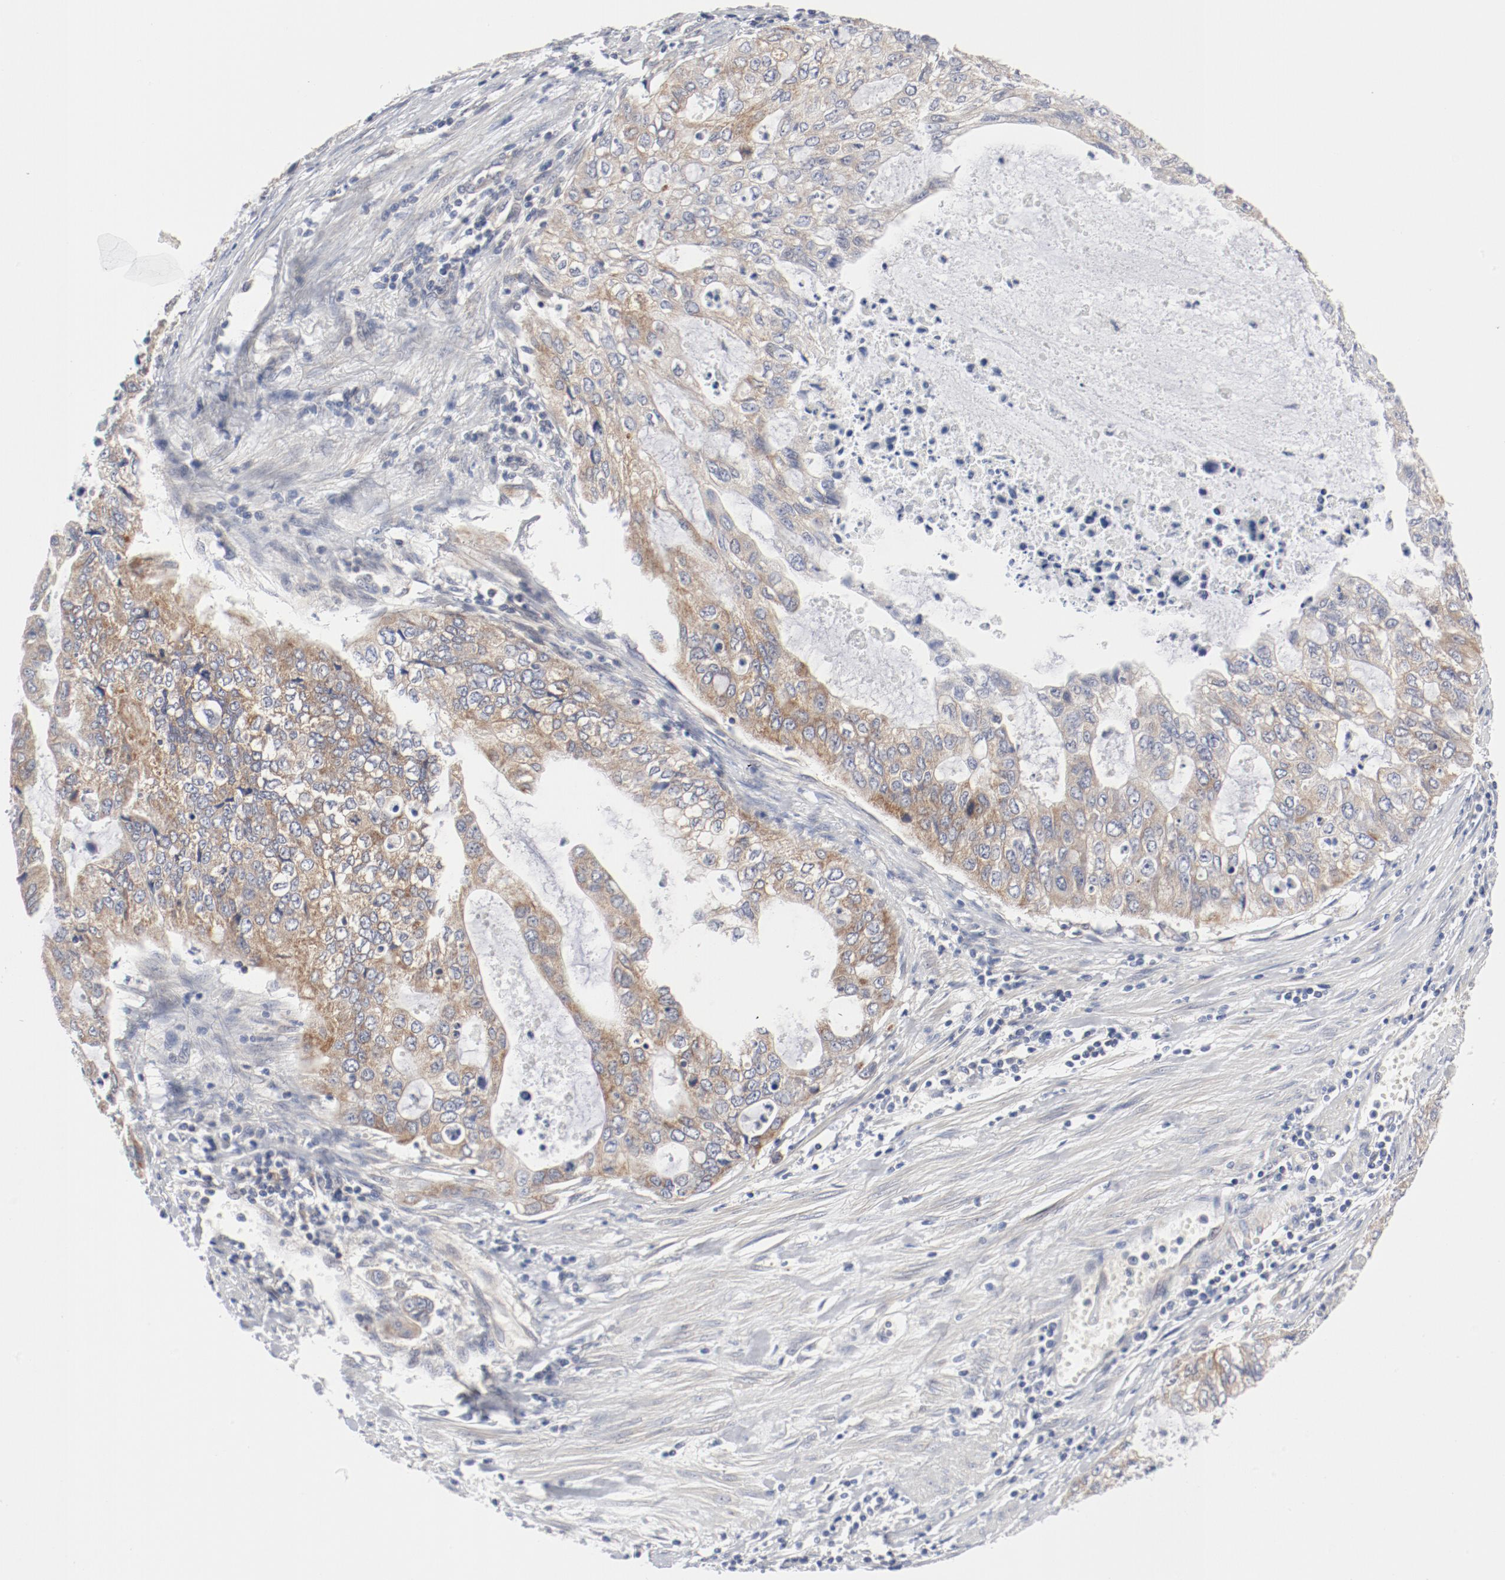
{"staining": {"intensity": "moderate", "quantity": ">75%", "location": "cytoplasmic/membranous"}, "tissue": "stomach cancer", "cell_type": "Tumor cells", "image_type": "cancer", "snomed": [{"axis": "morphology", "description": "Adenocarcinoma, NOS"}, {"axis": "topography", "description": "Stomach, upper"}], "caption": "Immunohistochemical staining of human stomach adenocarcinoma demonstrates moderate cytoplasmic/membranous protein staining in approximately >75% of tumor cells.", "gene": "BAD", "patient": {"sex": "female", "age": 52}}